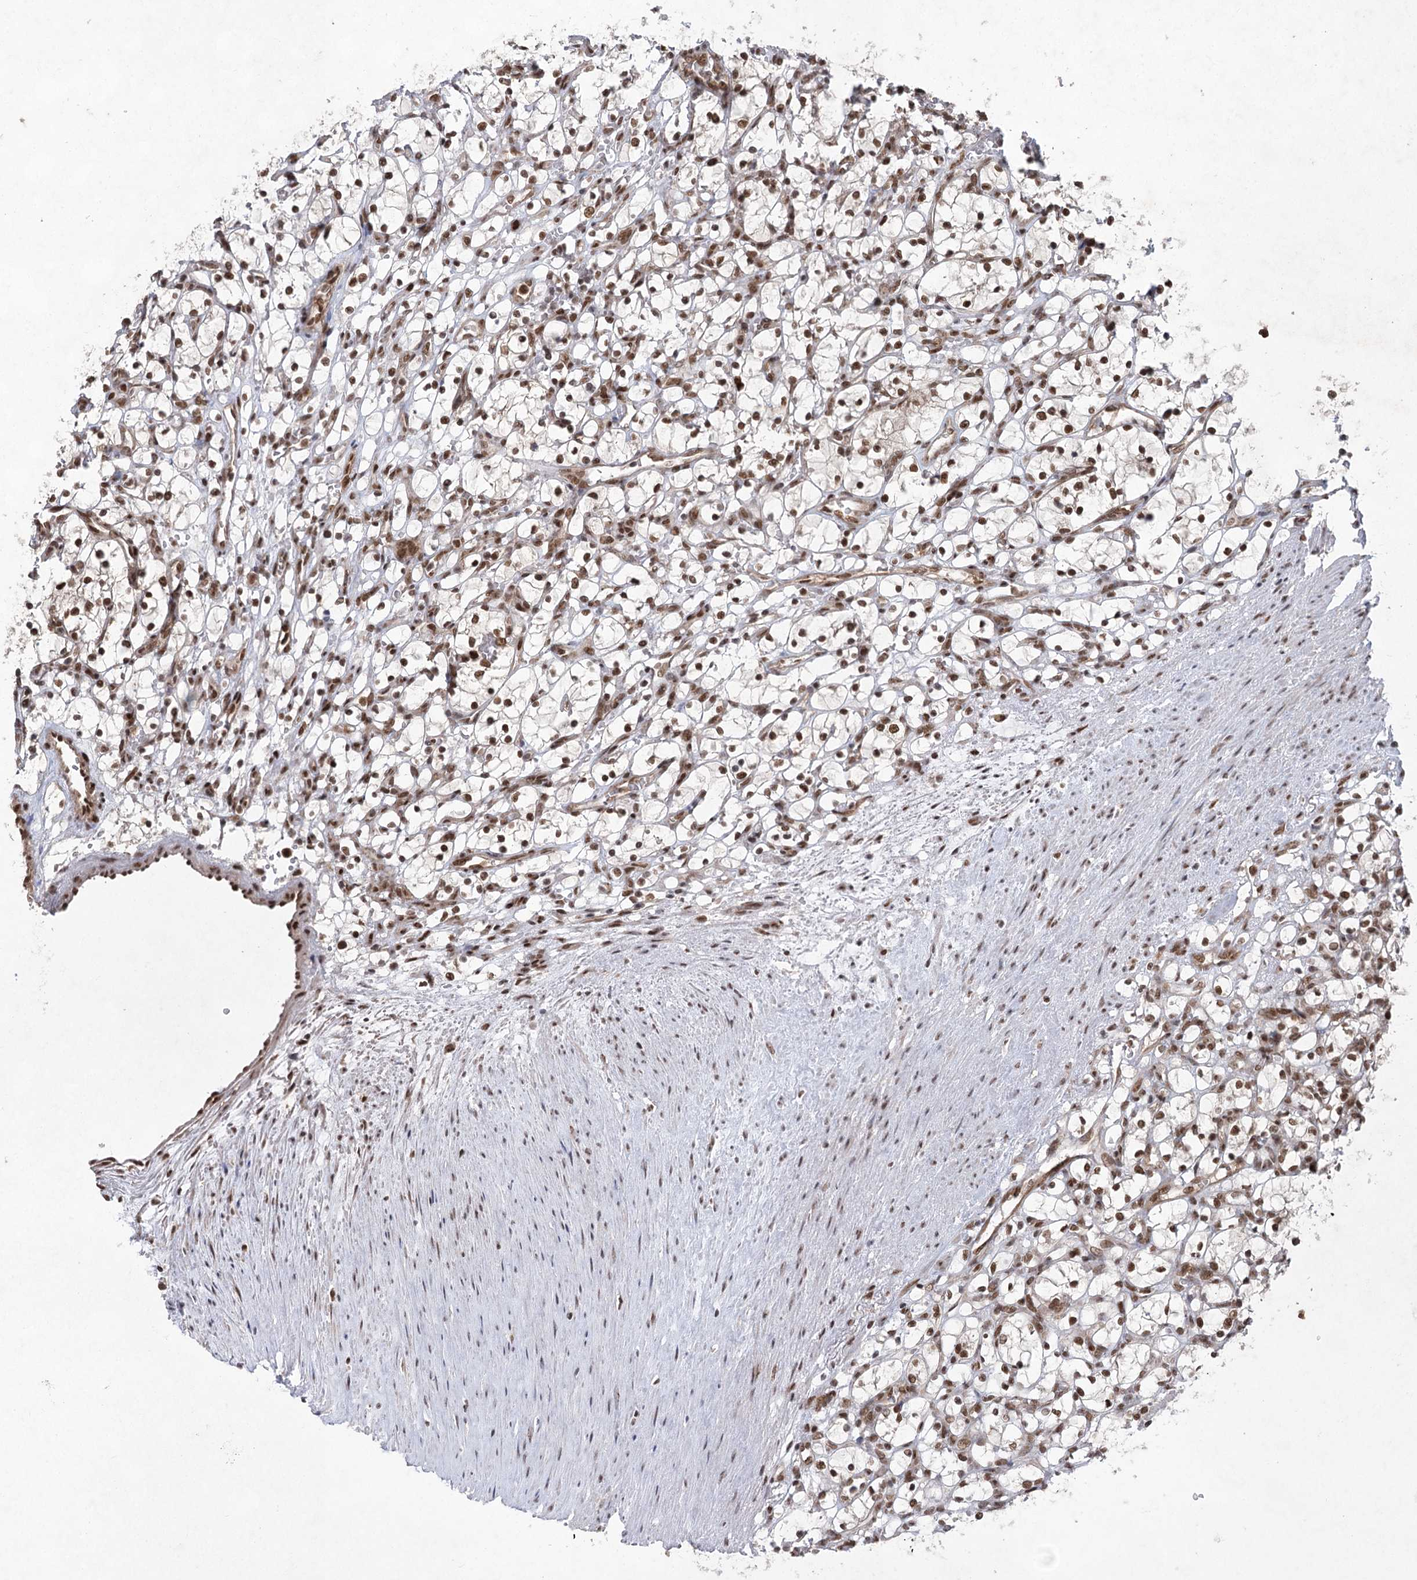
{"staining": {"intensity": "moderate", "quantity": ">75%", "location": "nuclear"}, "tissue": "renal cancer", "cell_type": "Tumor cells", "image_type": "cancer", "snomed": [{"axis": "morphology", "description": "Adenocarcinoma, NOS"}, {"axis": "topography", "description": "Kidney"}], "caption": "Protein staining of renal cancer tissue demonstrates moderate nuclear staining in approximately >75% of tumor cells.", "gene": "ZCCHC8", "patient": {"sex": "female", "age": 69}}